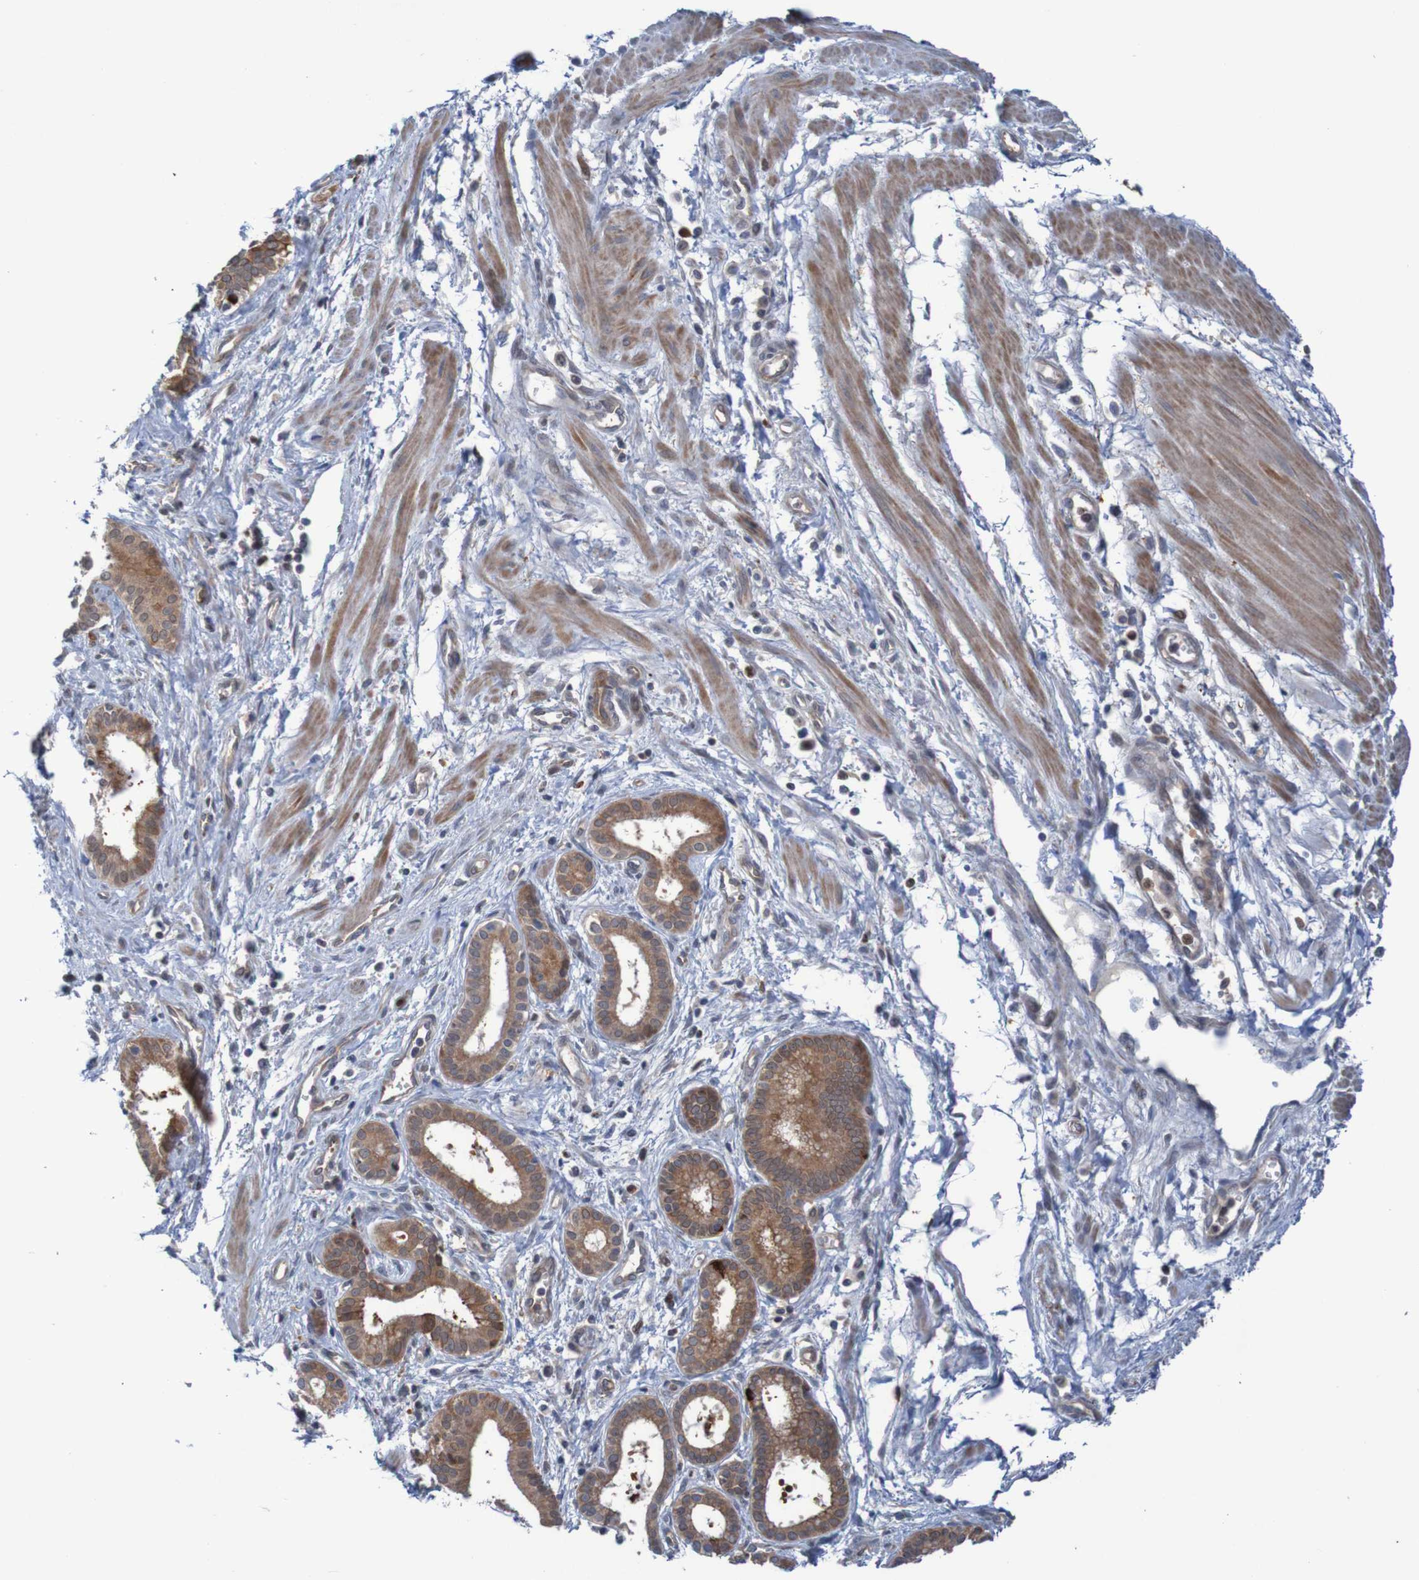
{"staining": {"intensity": "strong", "quantity": ">75%", "location": "cytoplasmic/membranous"}, "tissue": "pancreatic cancer", "cell_type": "Tumor cells", "image_type": "cancer", "snomed": [{"axis": "morphology", "description": "Normal tissue, NOS"}, {"axis": "topography", "description": "Lymph node"}], "caption": "A histopathology image showing strong cytoplasmic/membranous expression in about >75% of tumor cells in pancreatic cancer, as visualized by brown immunohistochemical staining.", "gene": "ANGPT4", "patient": {"sex": "male", "age": 50}}